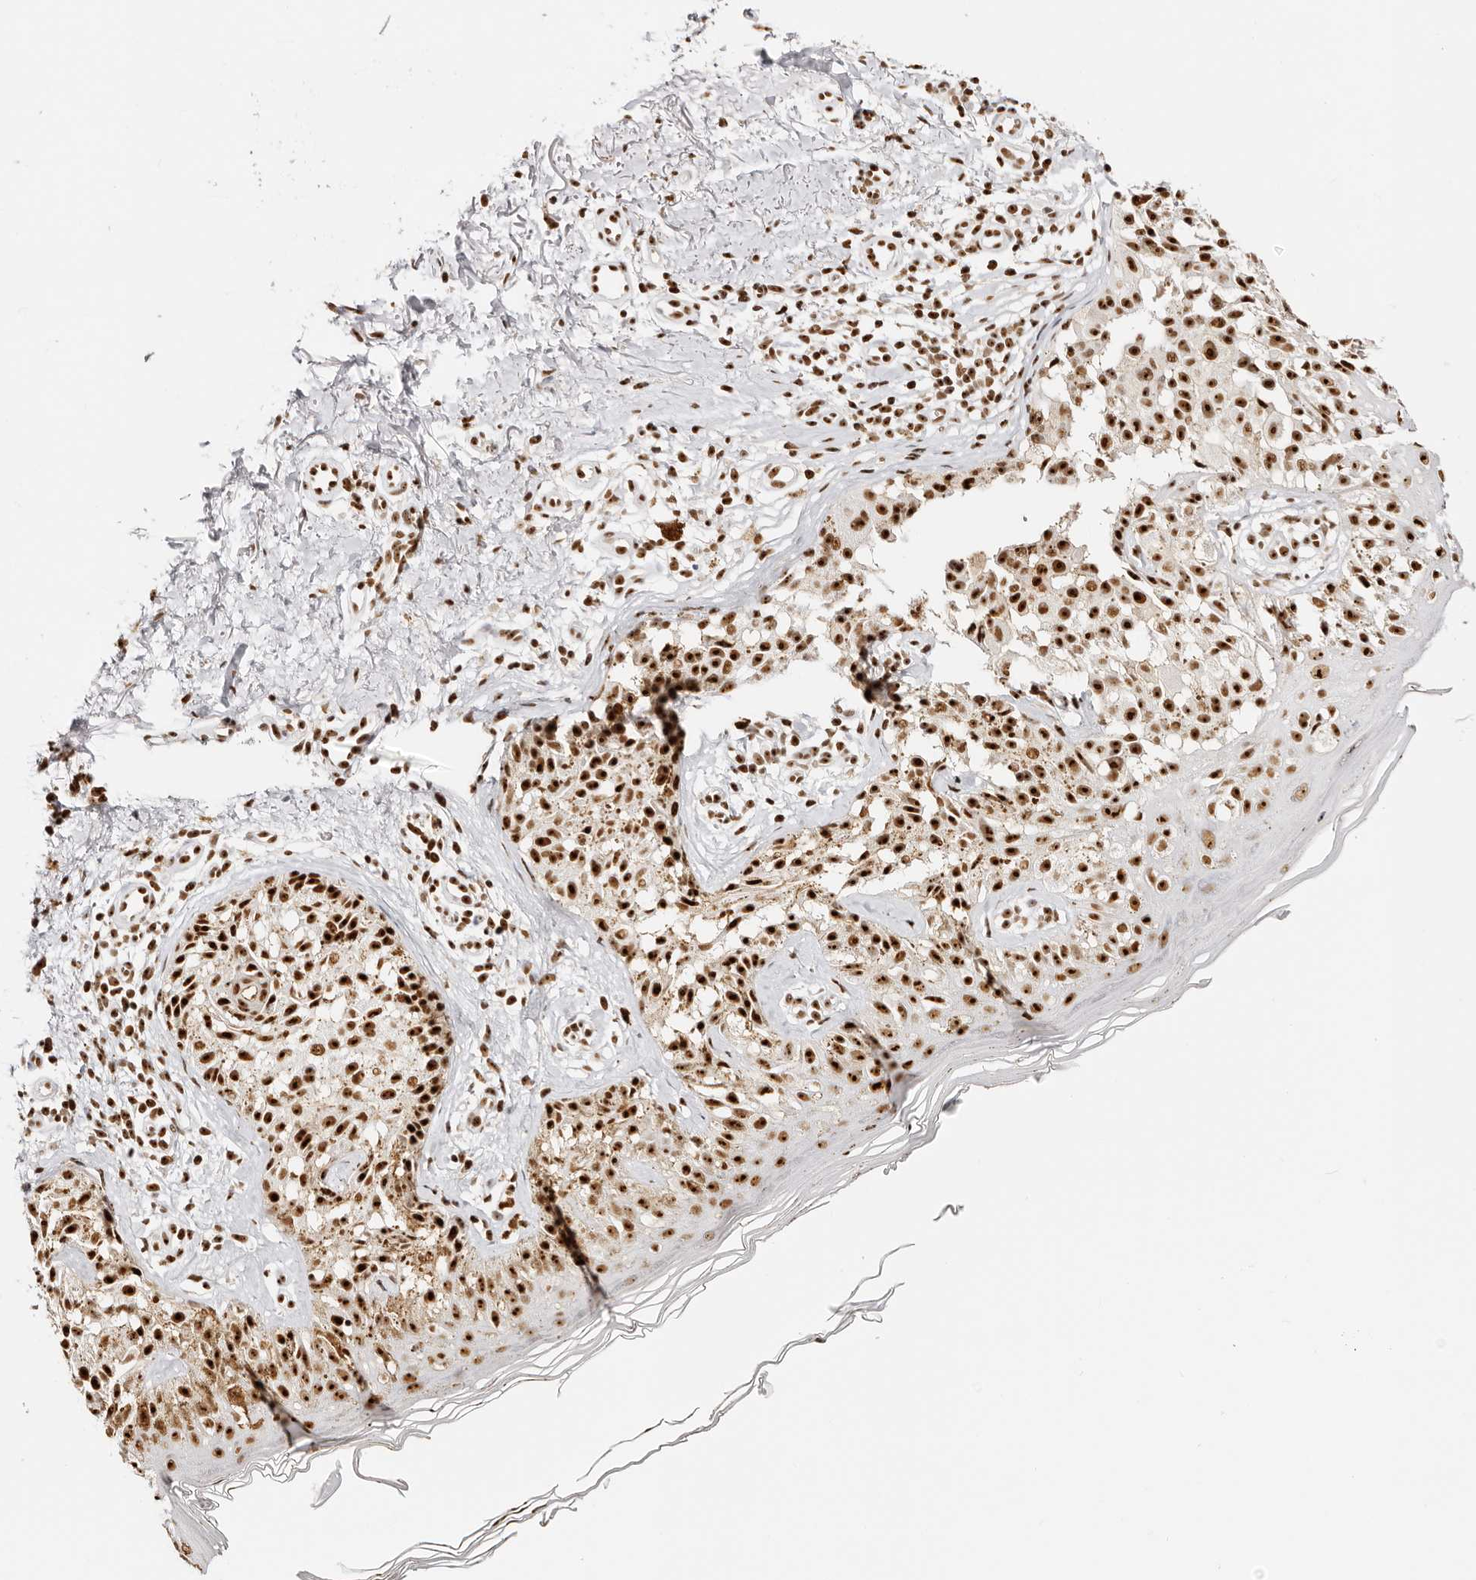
{"staining": {"intensity": "strong", "quantity": ">75%", "location": "nuclear"}, "tissue": "melanoma", "cell_type": "Tumor cells", "image_type": "cancer", "snomed": [{"axis": "morphology", "description": "Malignant melanoma, NOS"}, {"axis": "topography", "description": "Skin"}], "caption": "Human melanoma stained with a brown dye displays strong nuclear positive expression in approximately >75% of tumor cells.", "gene": "IQGAP3", "patient": {"sex": "female", "age": 50}}